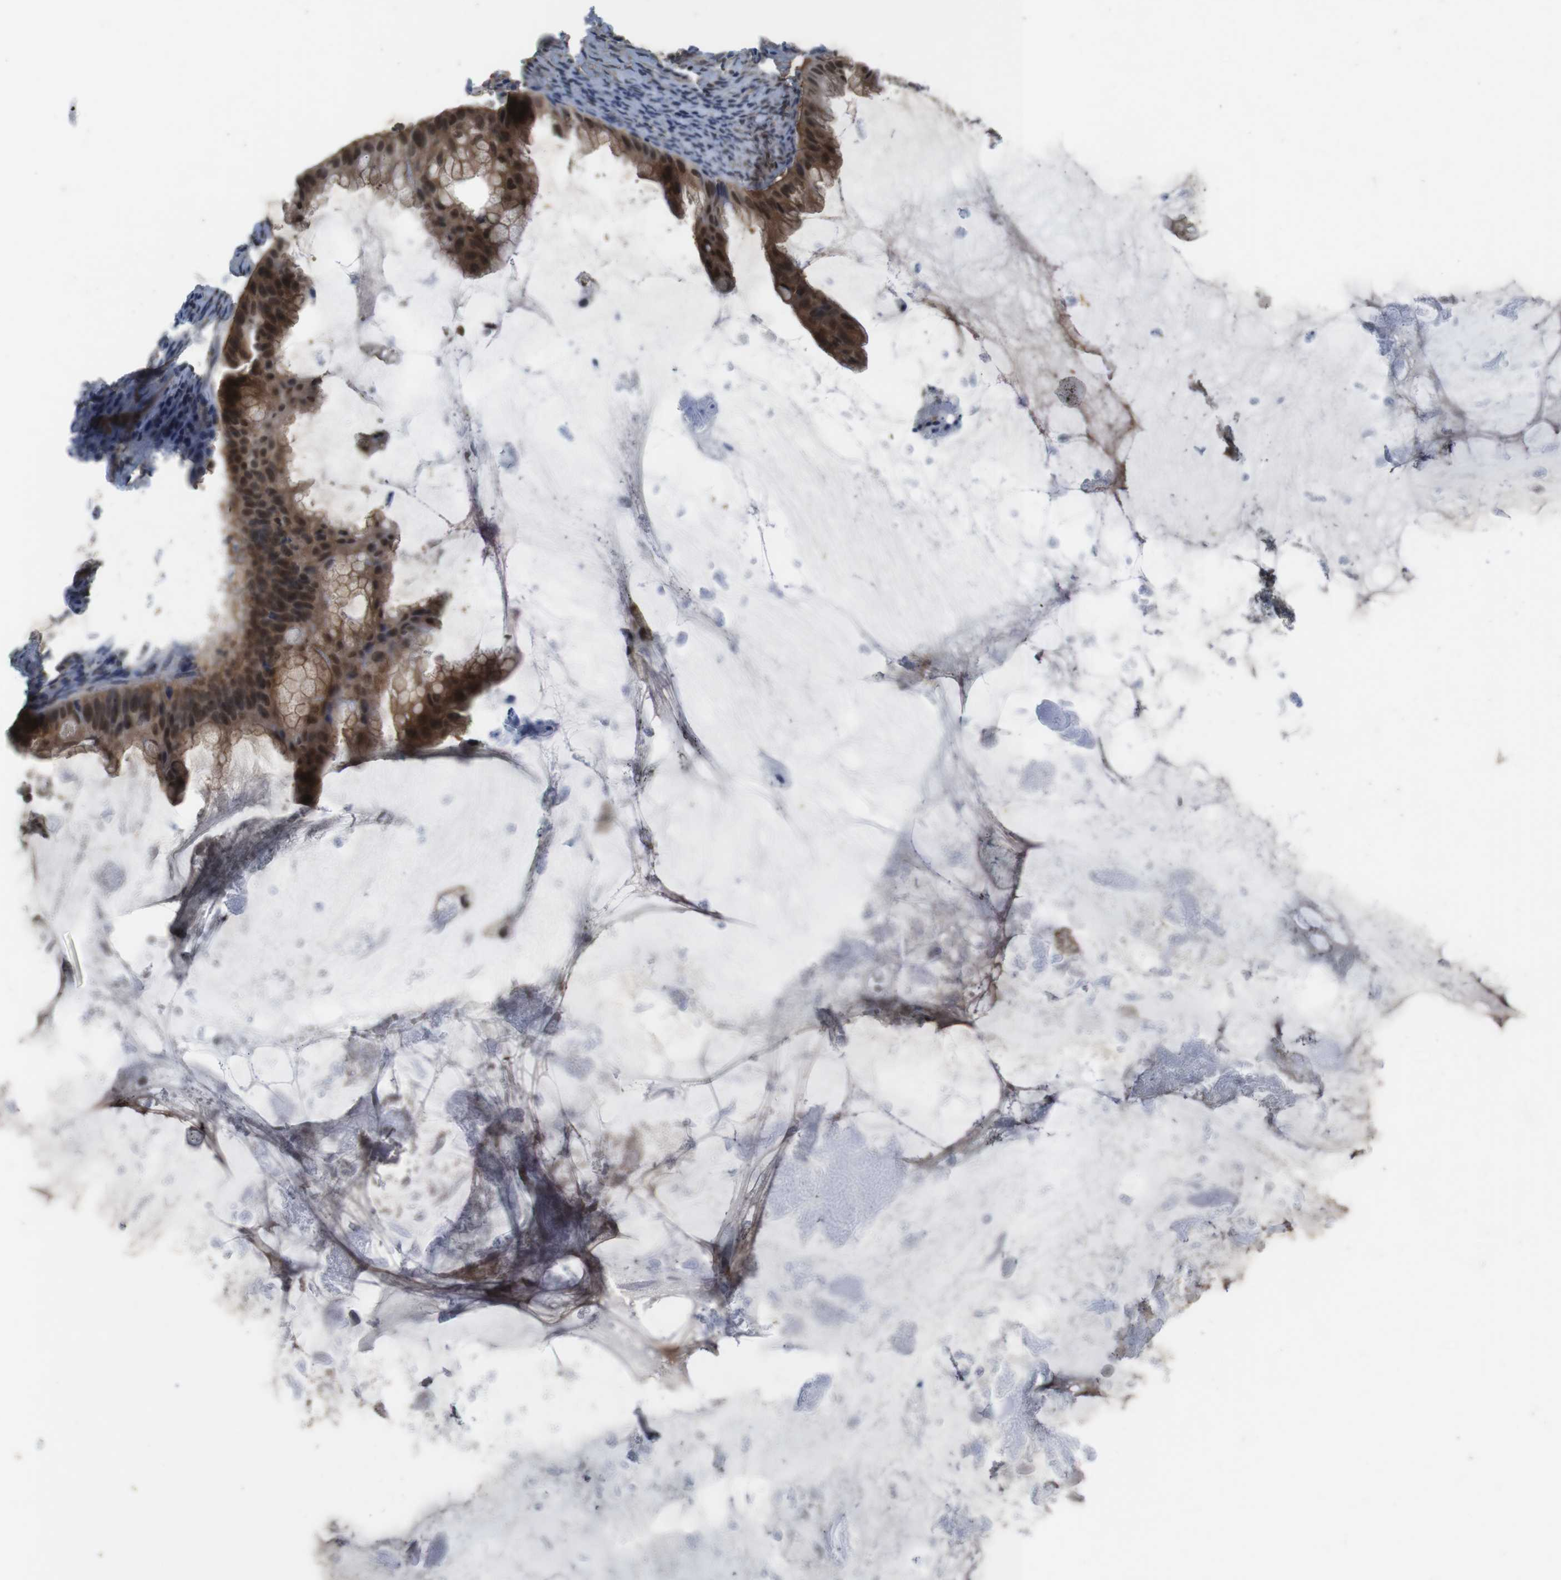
{"staining": {"intensity": "moderate", "quantity": ">75%", "location": "cytoplasmic/membranous,nuclear"}, "tissue": "ovarian cancer", "cell_type": "Tumor cells", "image_type": "cancer", "snomed": [{"axis": "morphology", "description": "Cystadenocarcinoma, mucinous, NOS"}, {"axis": "topography", "description": "Ovary"}], "caption": "Human ovarian cancer (mucinous cystadenocarcinoma) stained for a protein (brown) reveals moderate cytoplasmic/membranous and nuclear positive expression in about >75% of tumor cells.", "gene": "FADD", "patient": {"sex": "female", "age": 61}}